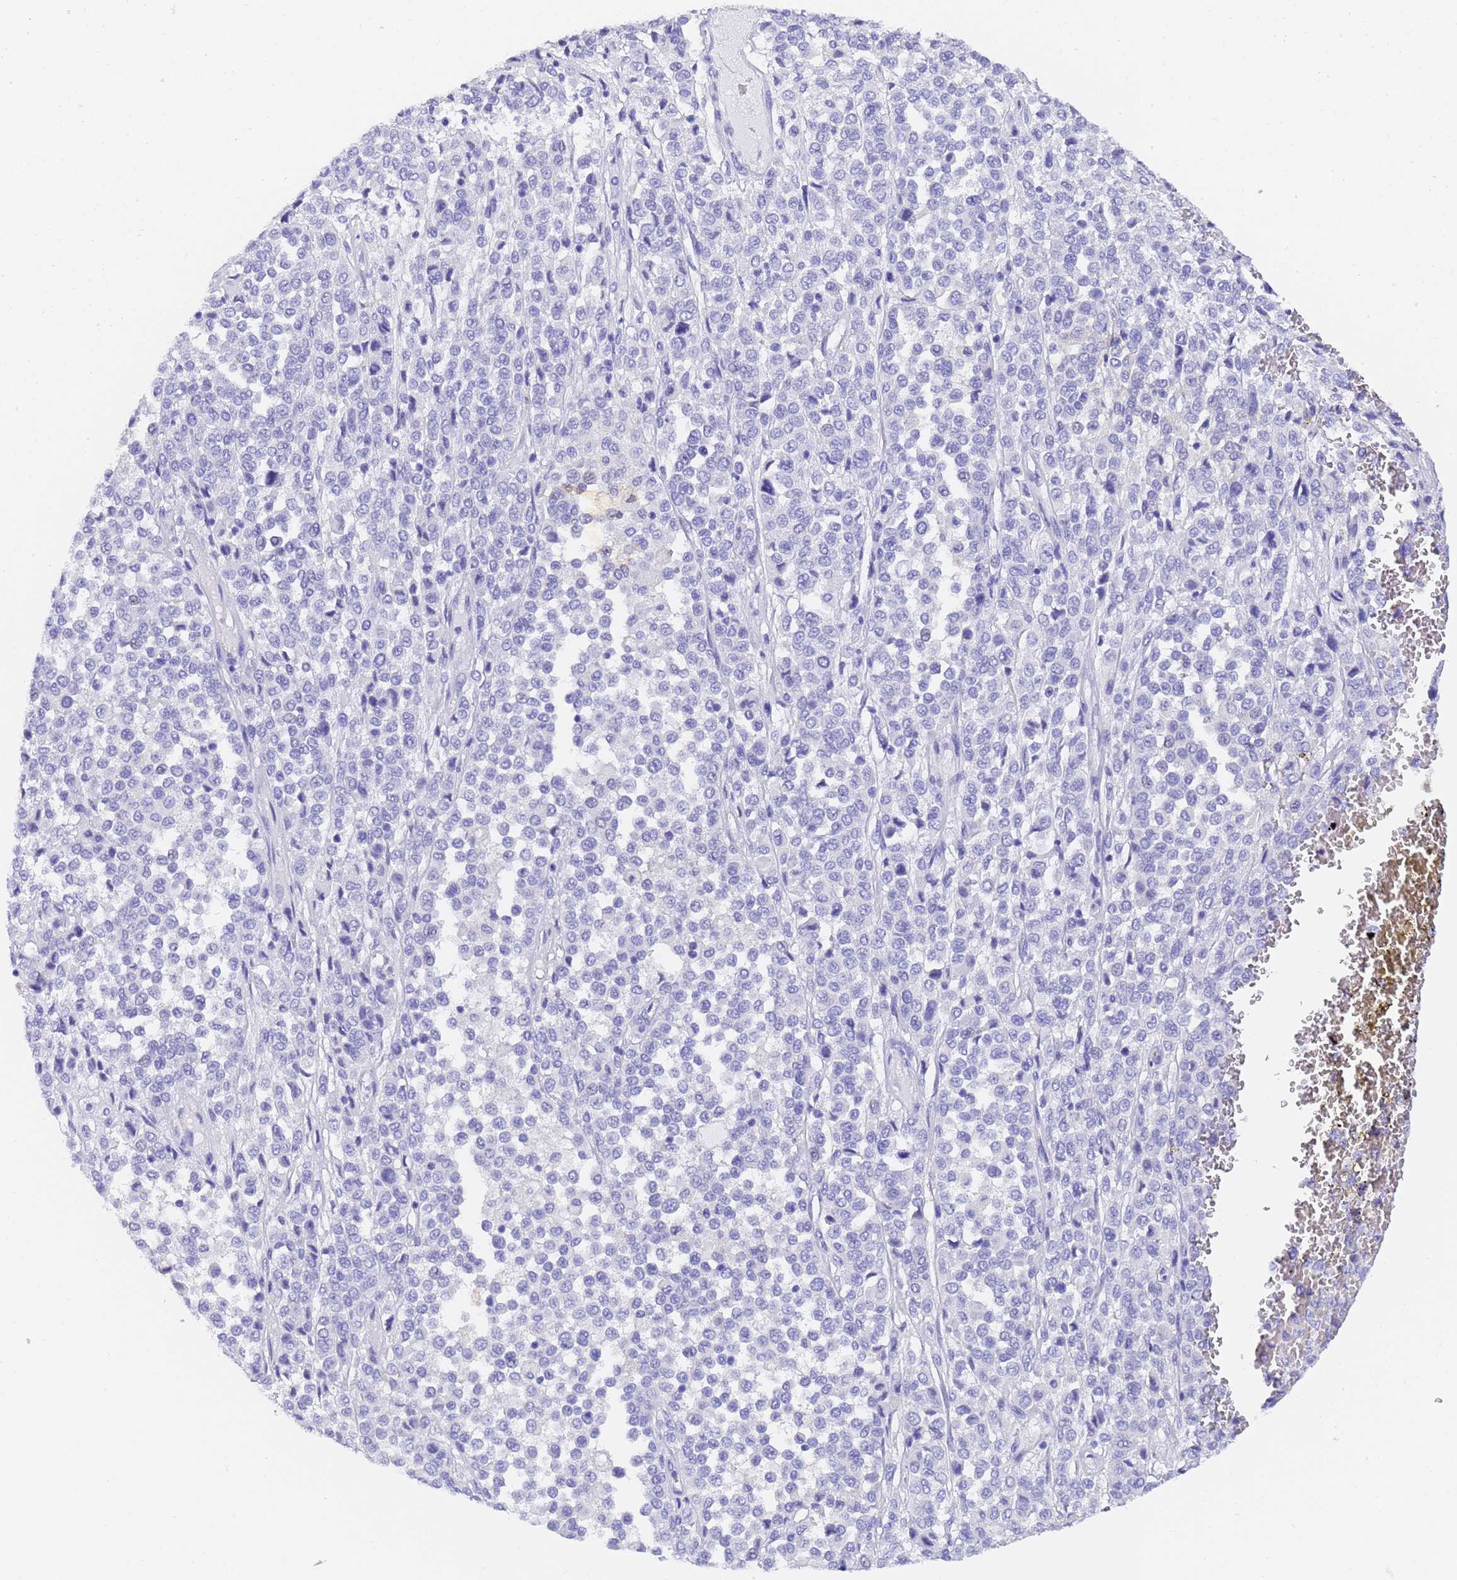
{"staining": {"intensity": "negative", "quantity": "none", "location": "none"}, "tissue": "melanoma", "cell_type": "Tumor cells", "image_type": "cancer", "snomed": [{"axis": "morphology", "description": "Malignant melanoma, Metastatic site"}, {"axis": "topography", "description": "Pancreas"}], "caption": "This is an immunohistochemistry micrograph of human malignant melanoma (metastatic site). There is no positivity in tumor cells.", "gene": "GABRA1", "patient": {"sex": "female", "age": 30}}